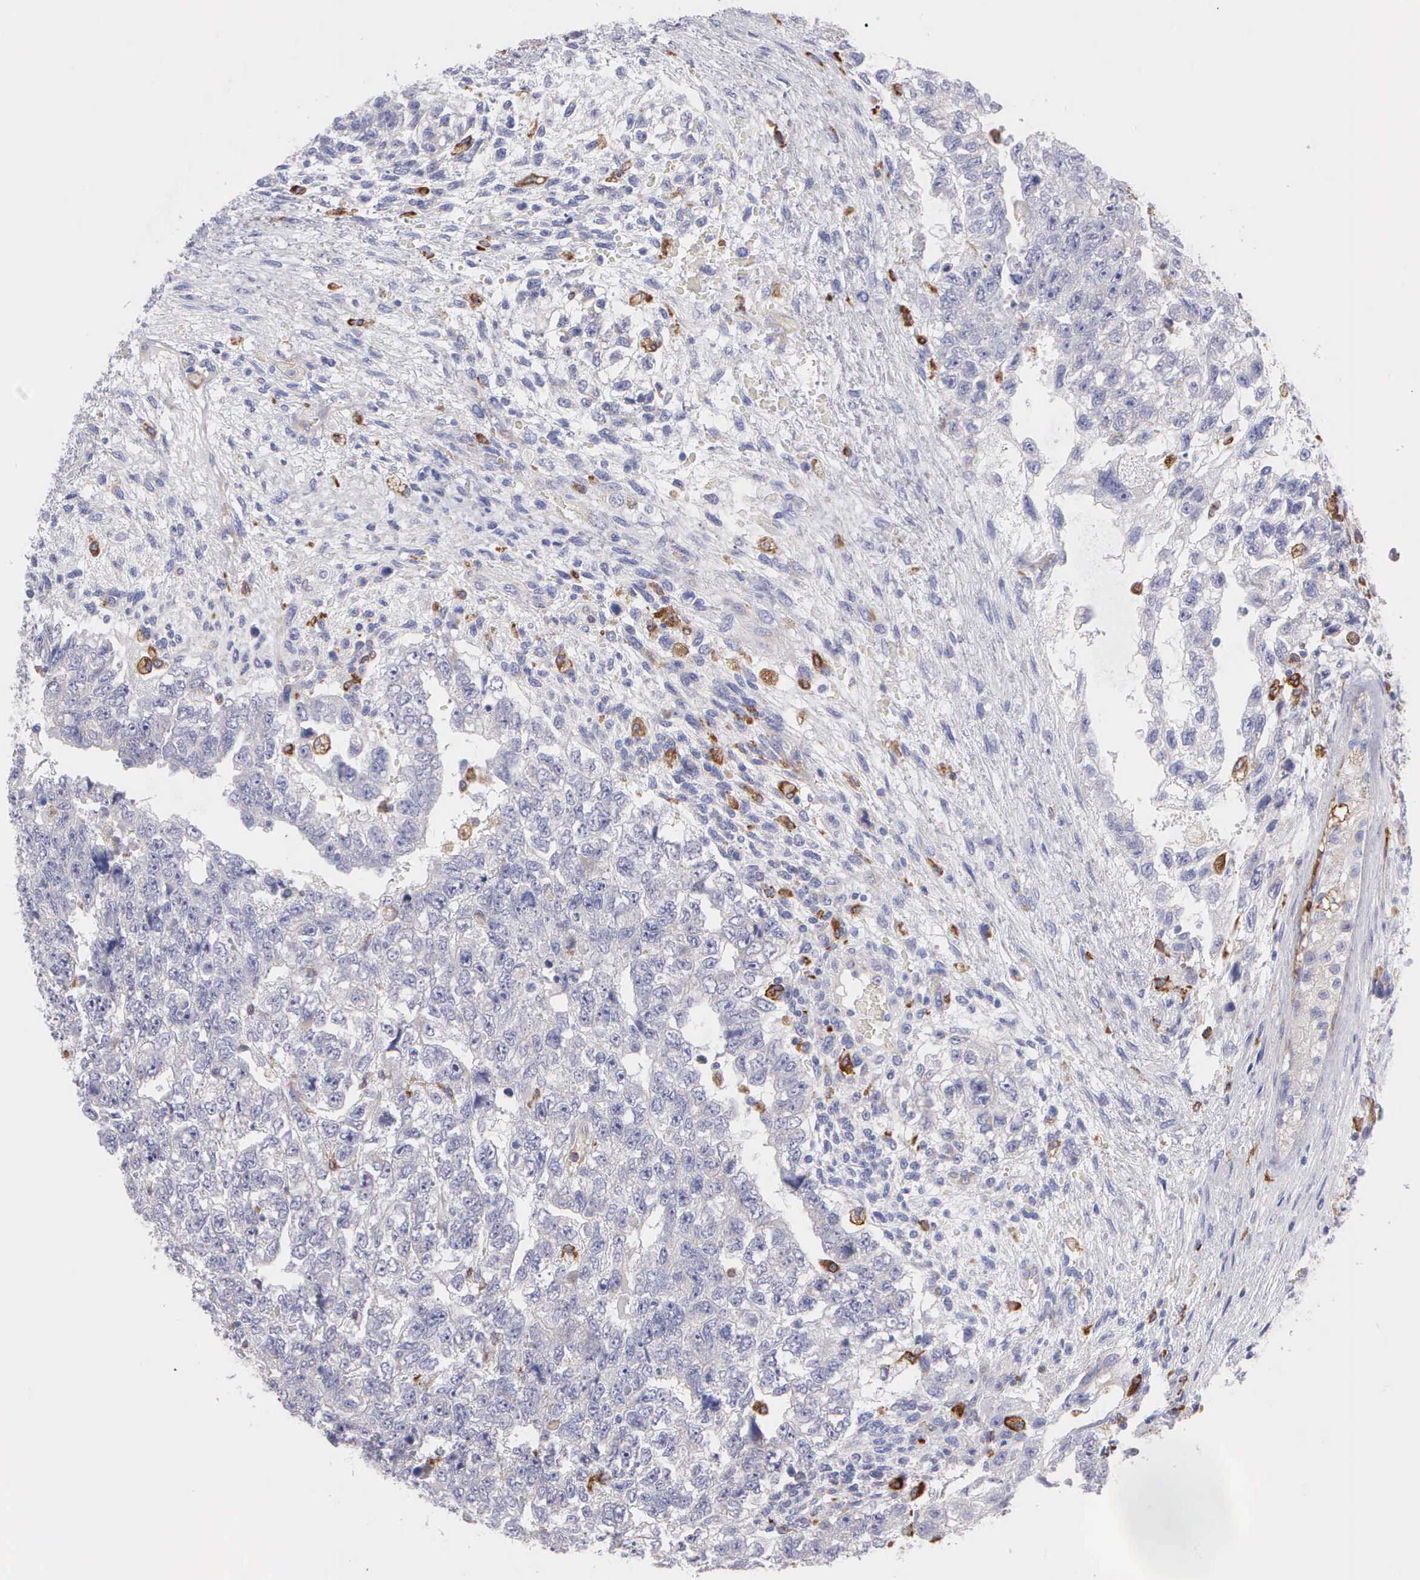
{"staining": {"intensity": "moderate", "quantity": "<25%", "location": "cytoplasmic/membranous"}, "tissue": "testis cancer", "cell_type": "Tumor cells", "image_type": "cancer", "snomed": [{"axis": "morphology", "description": "Carcinoma, Embryonal, NOS"}, {"axis": "topography", "description": "Testis"}], "caption": "The immunohistochemical stain shows moderate cytoplasmic/membranous positivity in tumor cells of testis cancer (embryonal carcinoma) tissue. (brown staining indicates protein expression, while blue staining denotes nuclei).", "gene": "TYRP1", "patient": {"sex": "male", "age": 36}}